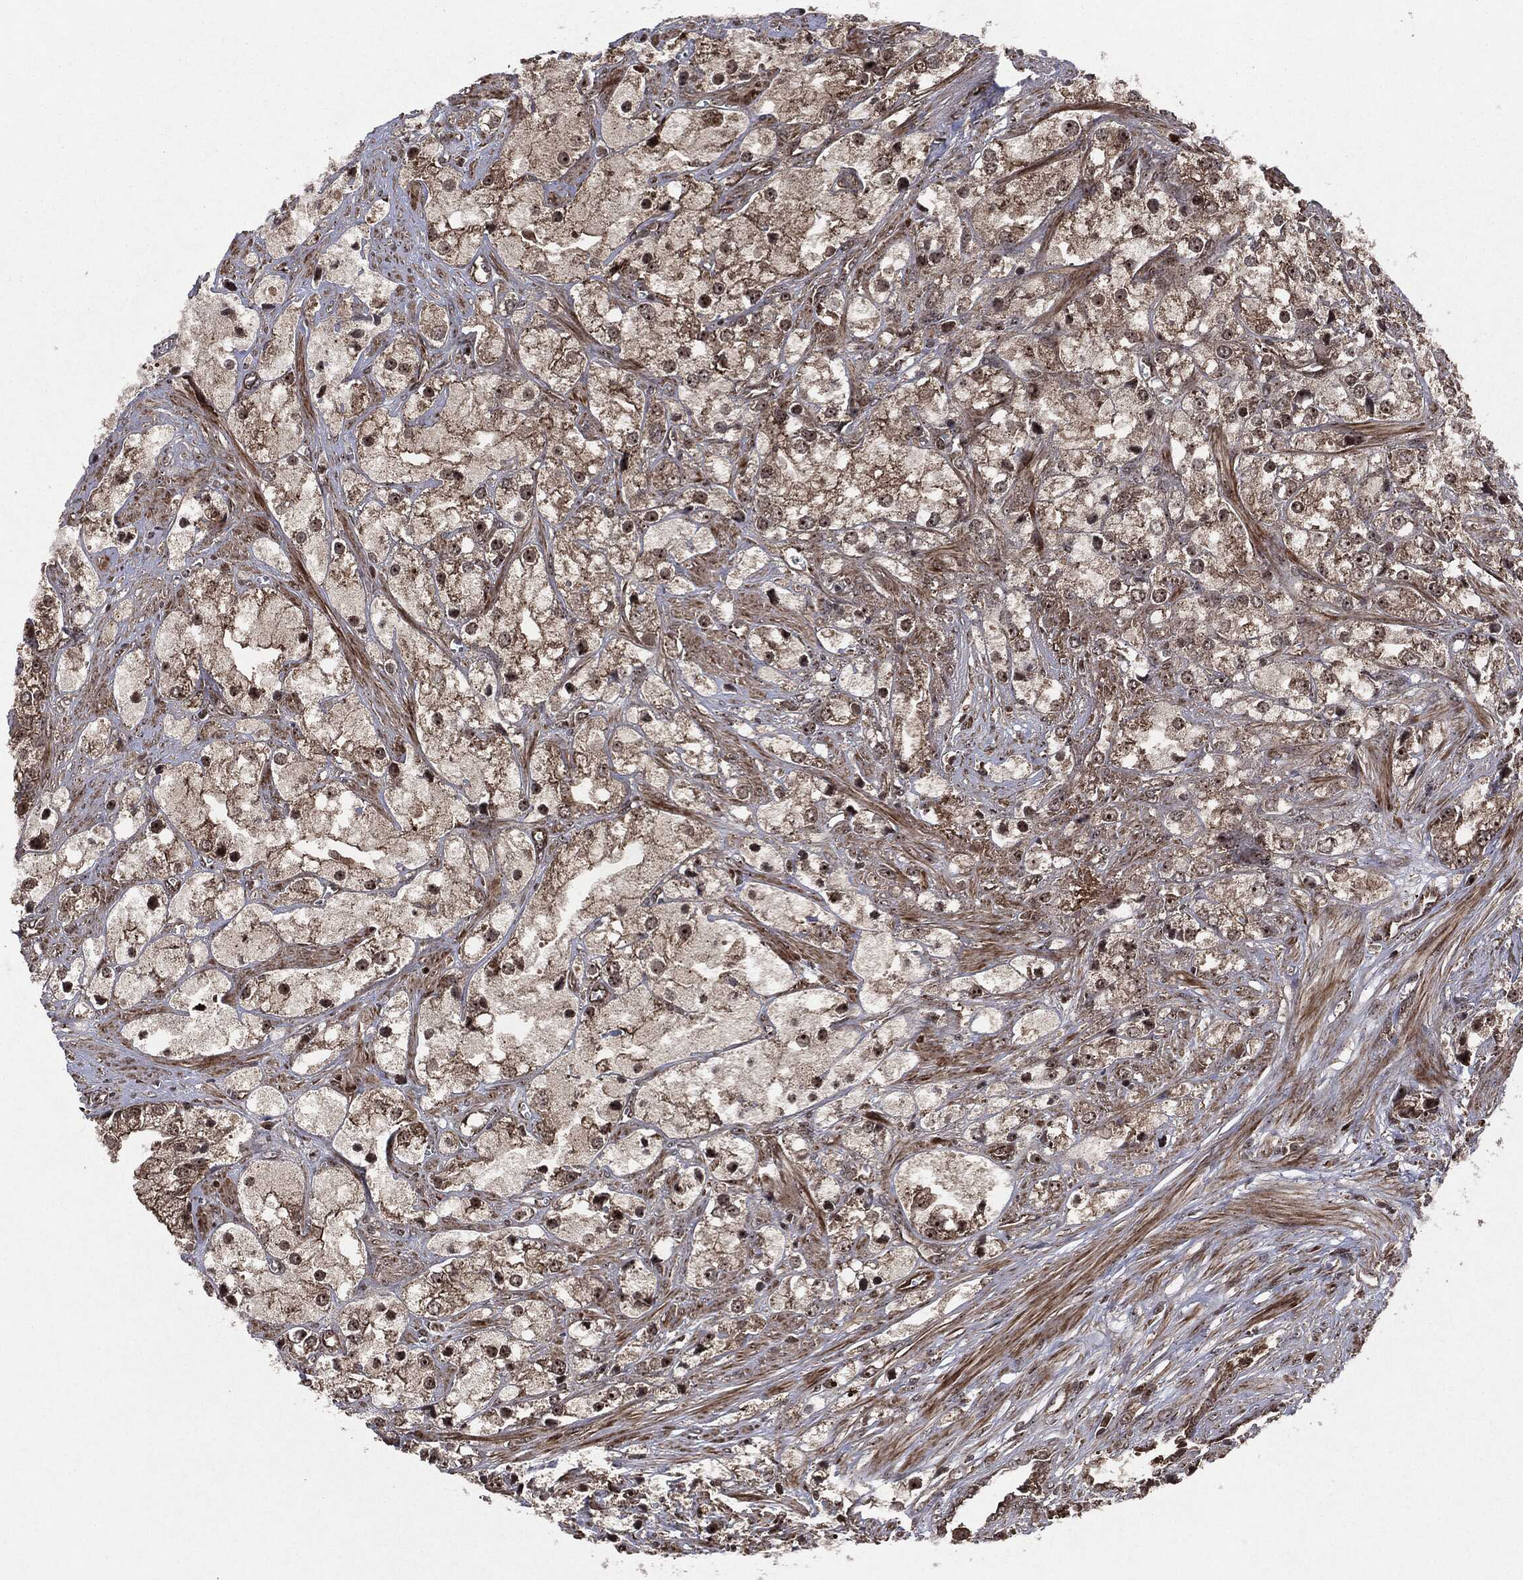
{"staining": {"intensity": "strong", "quantity": "25%-75%", "location": "cytoplasmic/membranous,nuclear"}, "tissue": "prostate cancer", "cell_type": "Tumor cells", "image_type": "cancer", "snomed": [{"axis": "morphology", "description": "Adenocarcinoma, NOS"}, {"axis": "topography", "description": "Prostate and seminal vesicle, NOS"}, {"axis": "topography", "description": "Prostate"}], "caption": "Adenocarcinoma (prostate) tissue shows strong cytoplasmic/membranous and nuclear expression in about 25%-75% of tumor cells, visualized by immunohistochemistry. The protein of interest is shown in brown color, while the nuclei are stained blue.", "gene": "CARD6", "patient": {"sex": "male", "age": 79}}